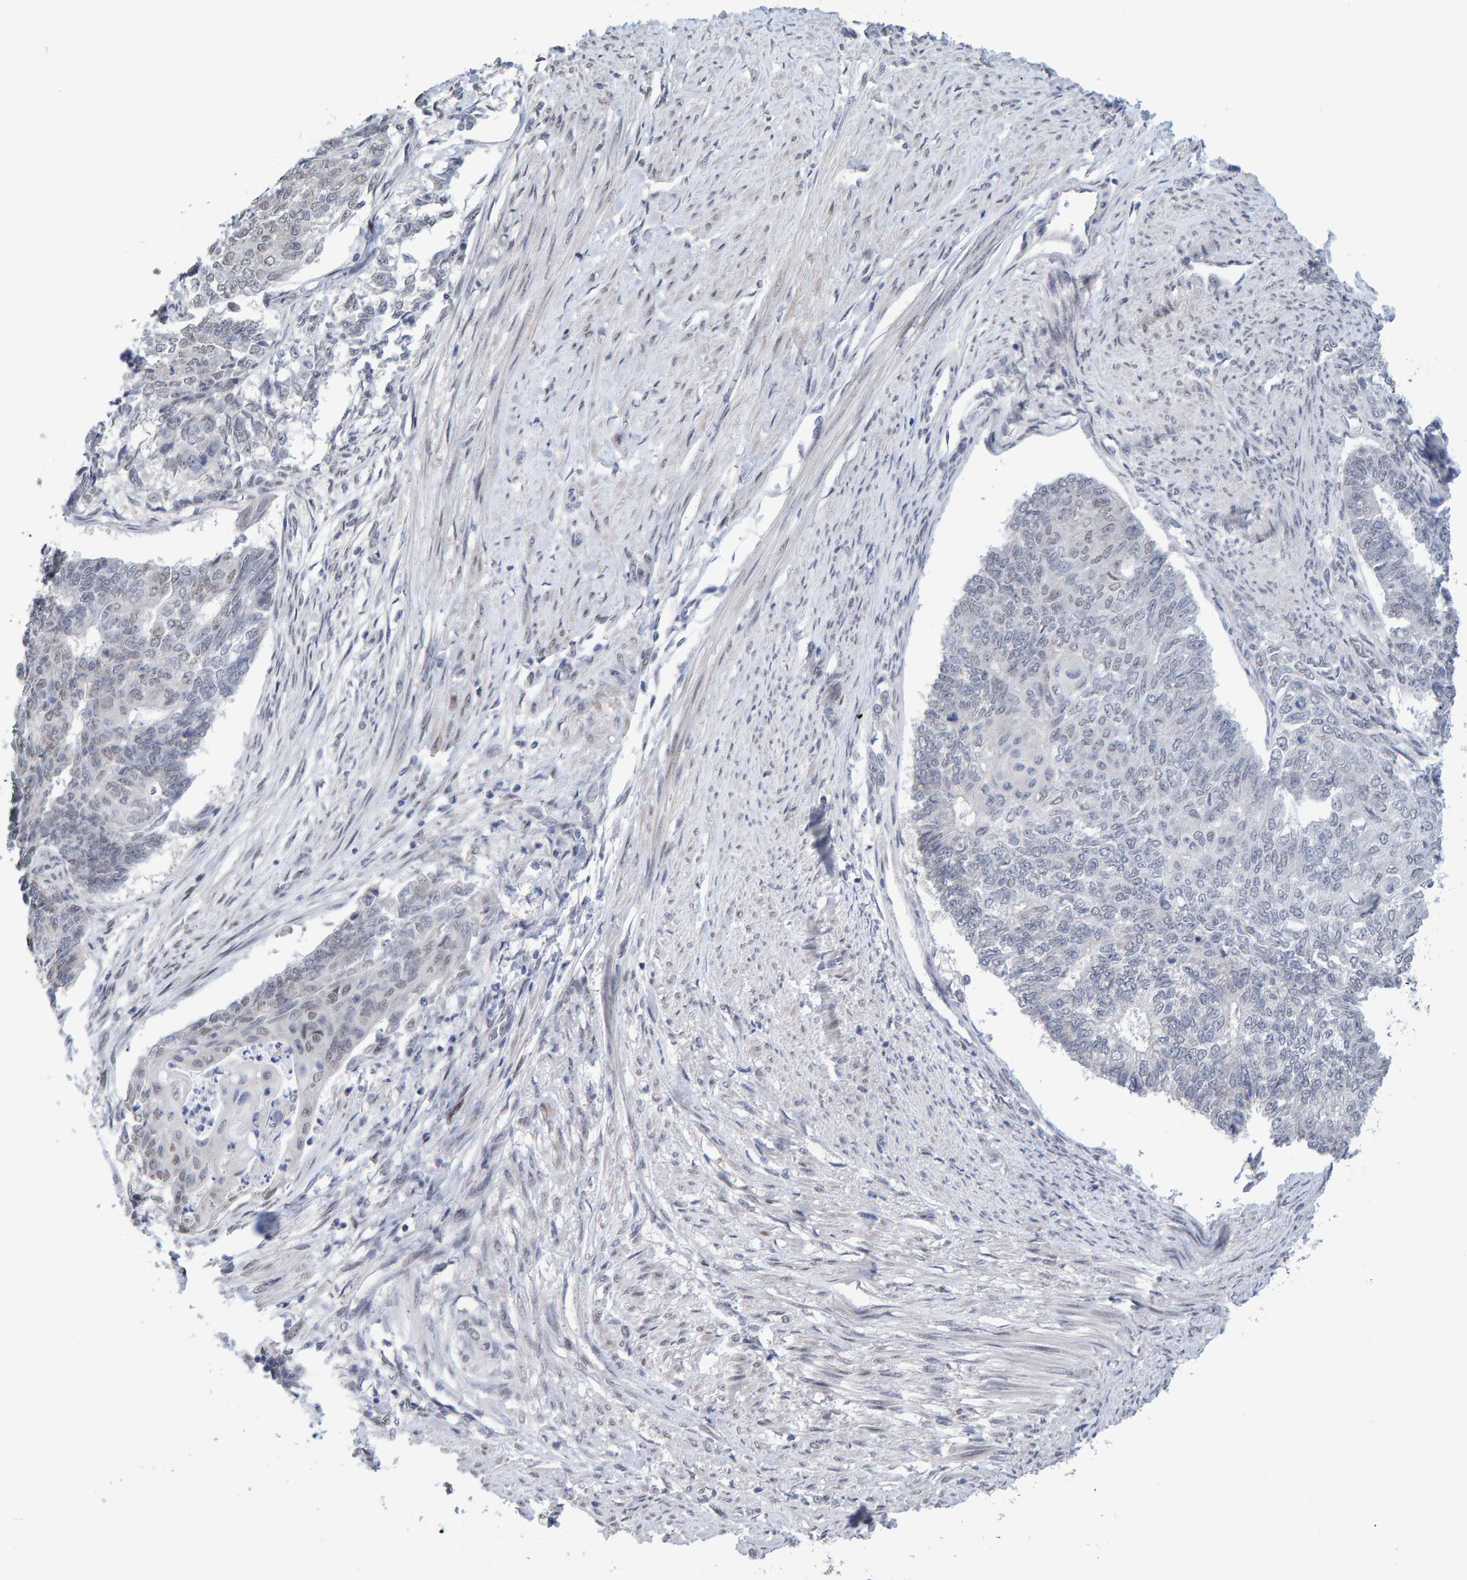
{"staining": {"intensity": "negative", "quantity": "none", "location": "none"}, "tissue": "endometrial cancer", "cell_type": "Tumor cells", "image_type": "cancer", "snomed": [{"axis": "morphology", "description": "Adenocarcinoma, NOS"}, {"axis": "topography", "description": "Endometrium"}], "caption": "Immunohistochemistry histopathology image of endometrial adenocarcinoma stained for a protein (brown), which displays no staining in tumor cells. (Stains: DAB (3,3'-diaminobenzidine) immunohistochemistry (IHC) with hematoxylin counter stain, Microscopy: brightfield microscopy at high magnification).", "gene": "USP43", "patient": {"sex": "female", "age": 32}}